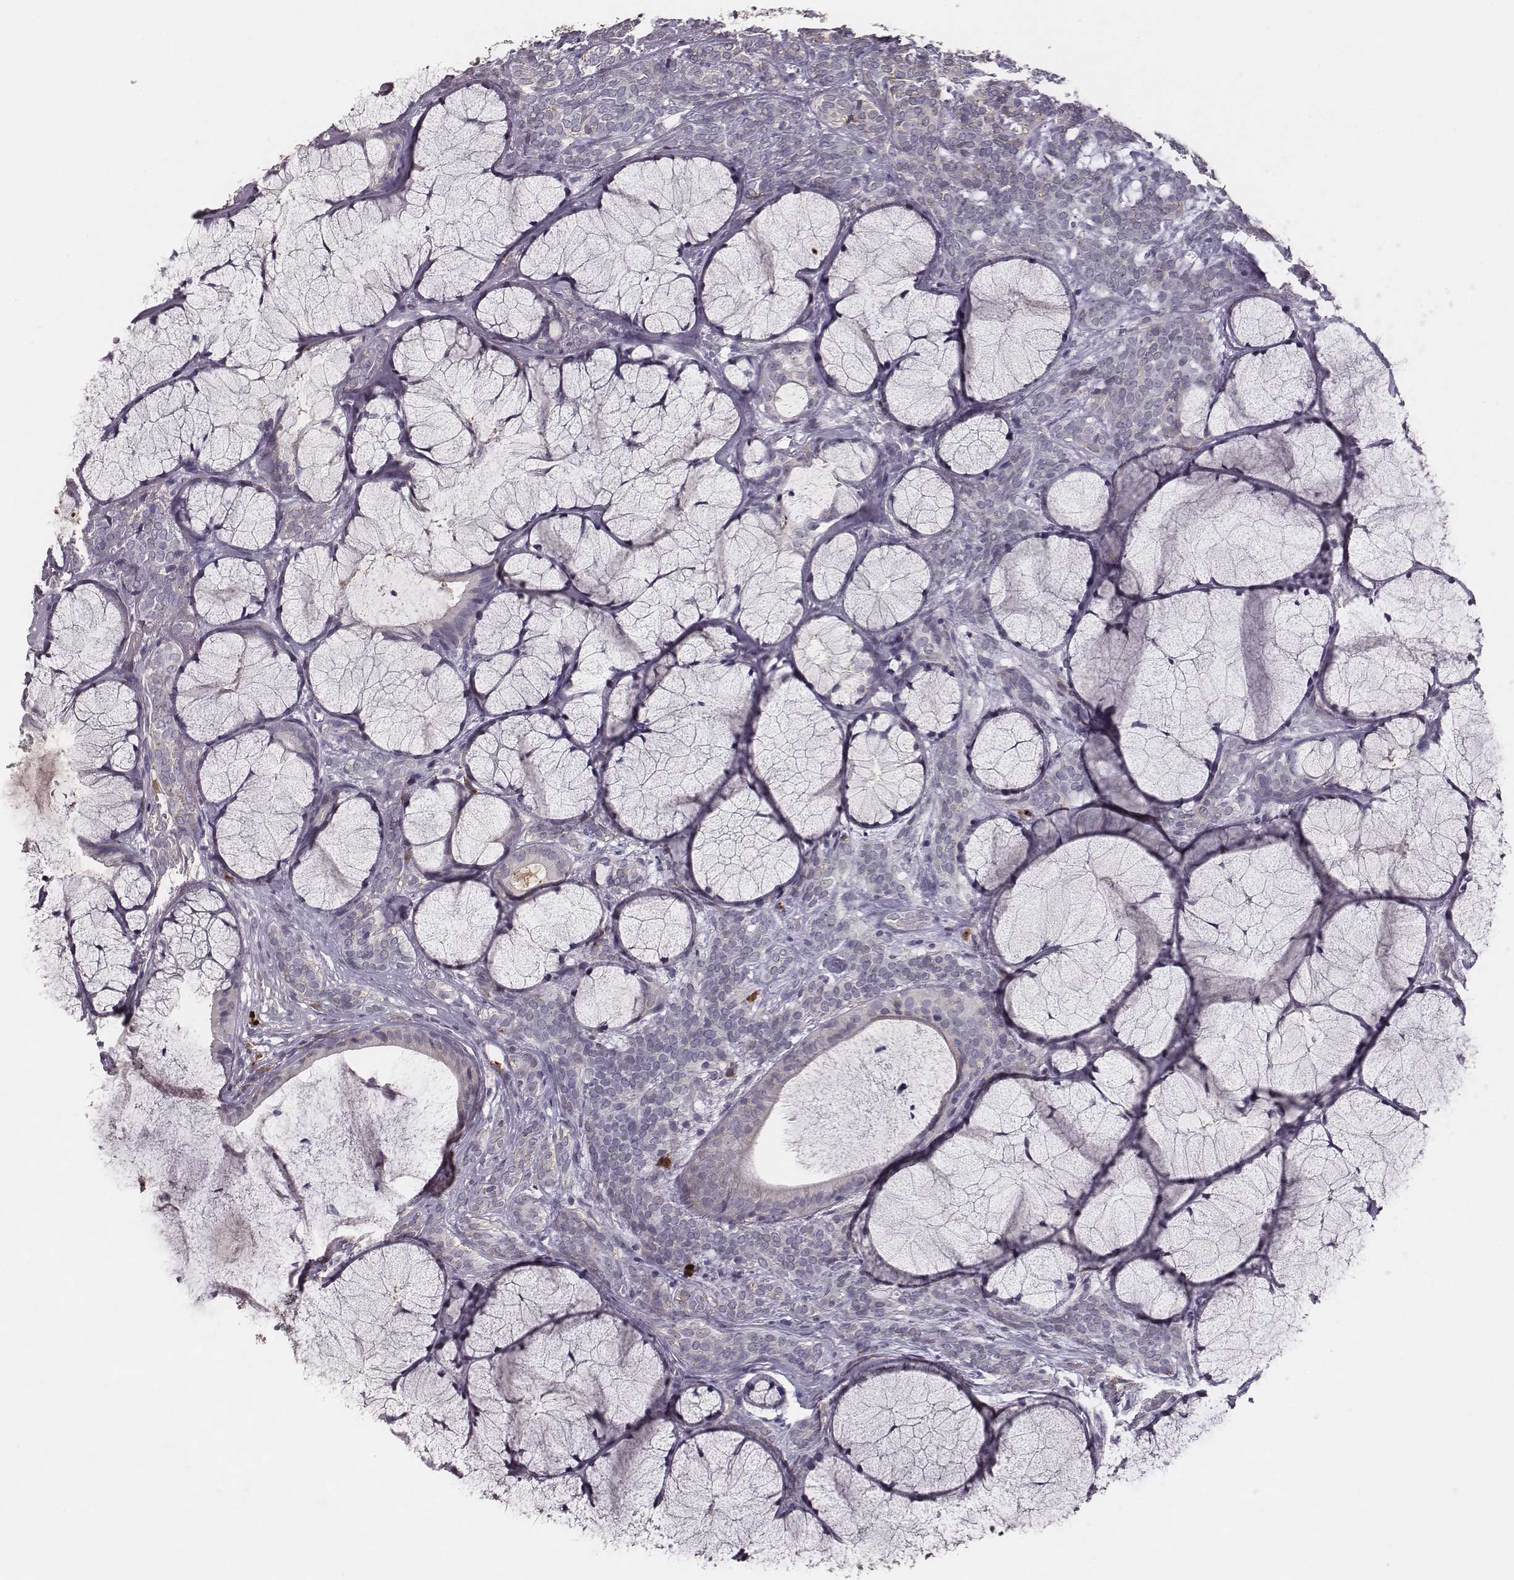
{"staining": {"intensity": "negative", "quantity": "none", "location": "none"}, "tissue": "head and neck cancer", "cell_type": "Tumor cells", "image_type": "cancer", "snomed": [{"axis": "morphology", "description": "Adenocarcinoma, NOS"}, {"axis": "topography", "description": "Head-Neck"}], "caption": "Immunohistochemical staining of head and neck cancer (adenocarcinoma) demonstrates no significant expression in tumor cells.", "gene": "SLC22A6", "patient": {"sex": "female", "age": 57}}